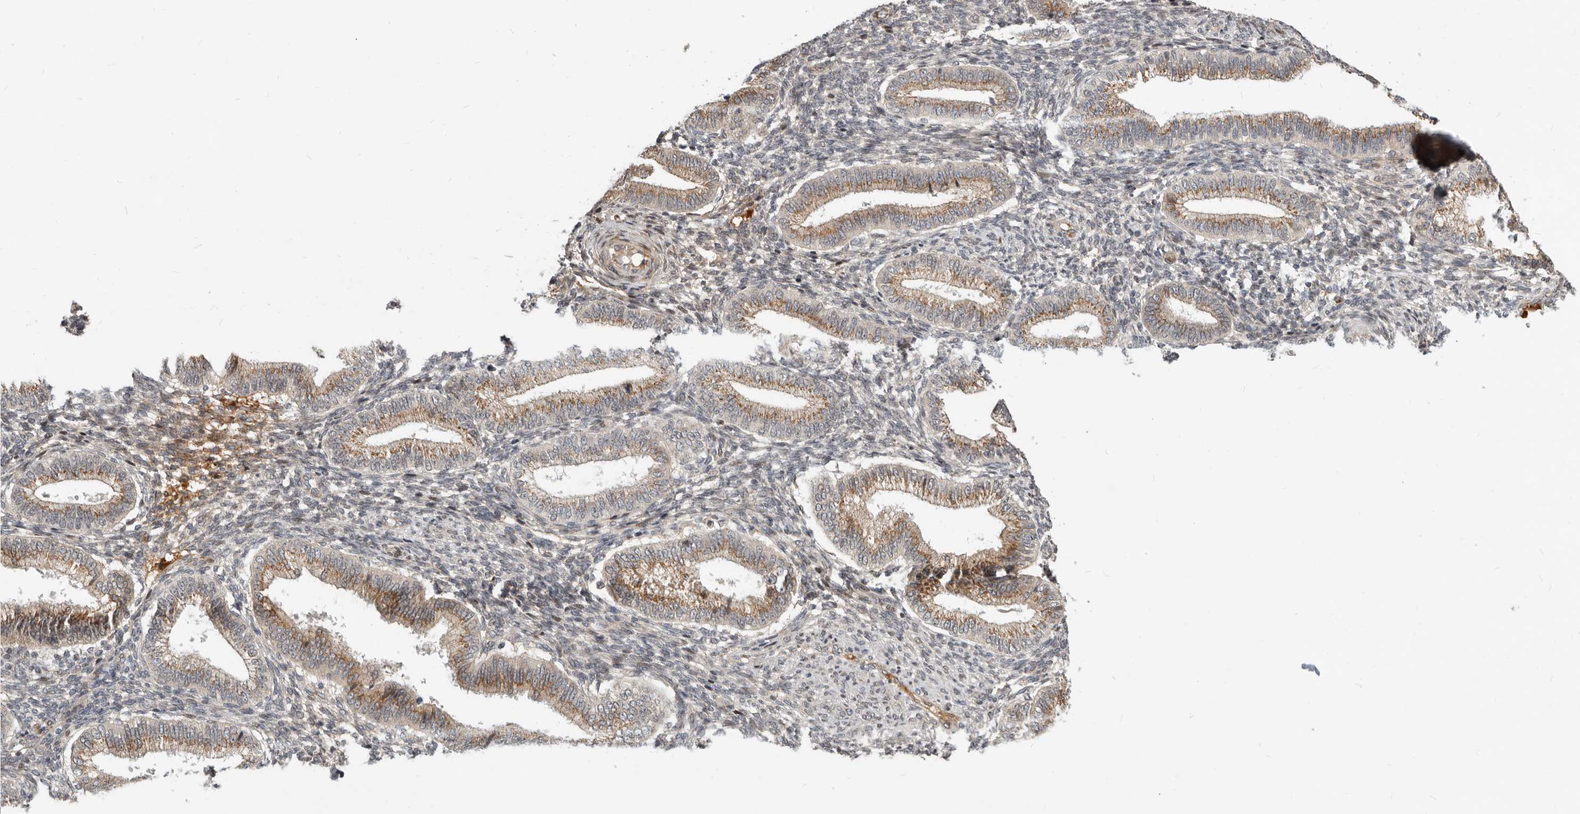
{"staining": {"intensity": "negative", "quantity": "none", "location": "none"}, "tissue": "endometrium", "cell_type": "Cells in endometrial stroma", "image_type": "normal", "snomed": [{"axis": "morphology", "description": "Normal tissue, NOS"}, {"axis": "topography", "description": "Endometrium"}], "caption": "High magnification brightfield microscopy of benign endometrium stained with DAB (3,3'-diaminobenzidine) (brown) and counterstained with hematoxylin (blue): cells in endometrial stroma show no significant staining.", "gene": "NPY4R2", "patient": {"sex": "female", "age": 39}}